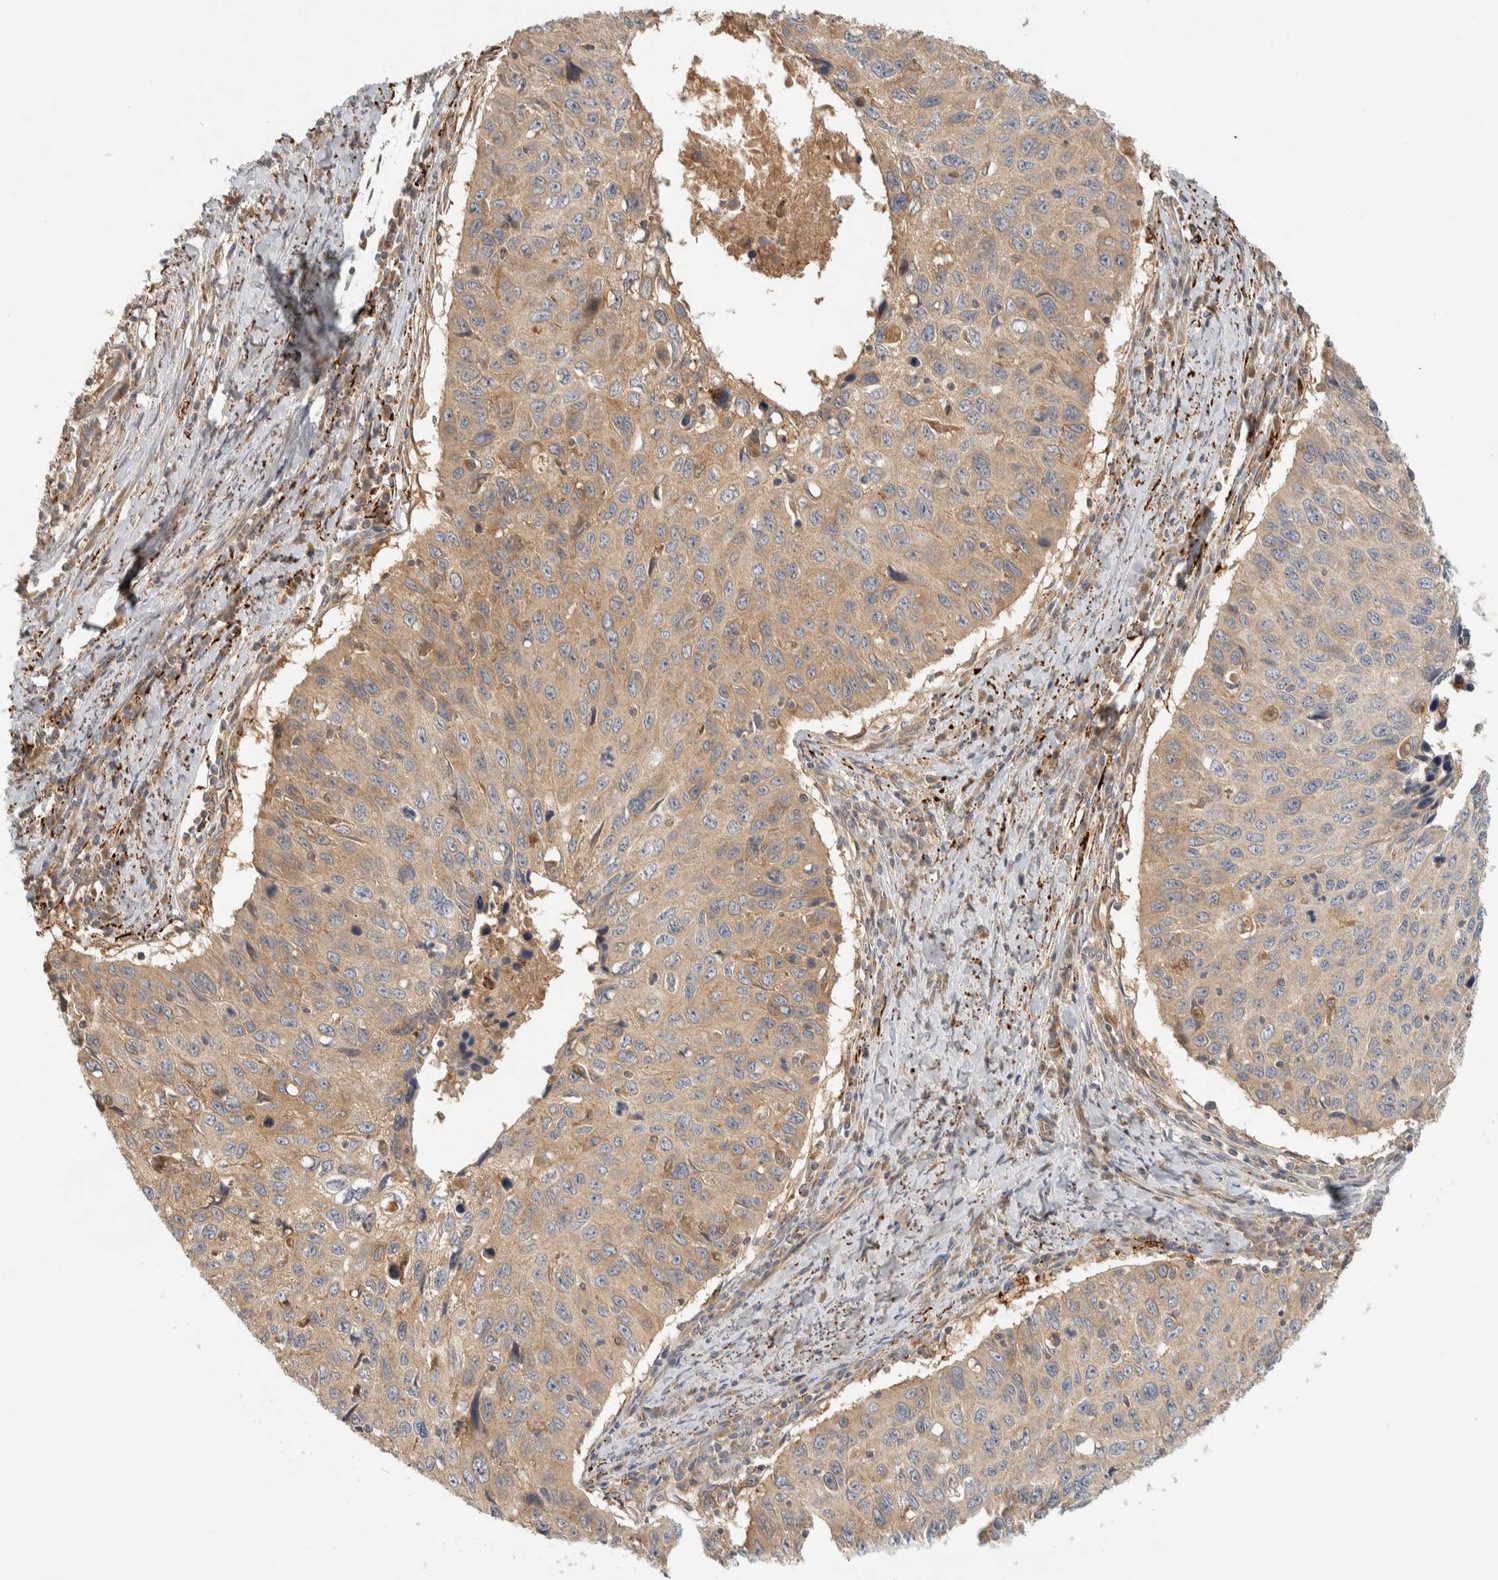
{"staining": {"intensity": "moderate", "quantity": ">75%", "location": "cytoplasmic/membranous"}, "tissue": "cervical cancer", "cell_type": "Tumor cells", "image_type": "cancer", "snomed": [{"axis": "morphology", "description": "Squamous cell carcinoma, NOS"}, {"axis": "topography", "description": "Cervix"}], "caption": "High-power microscopy captured an IHC histopathology image of cervical cancer, revealing moderate cytoplasmic/membranous staining in about >75% of tumor cells.", "gene": "FAM167A", "patient": {"sex": "female", "age": 53}}